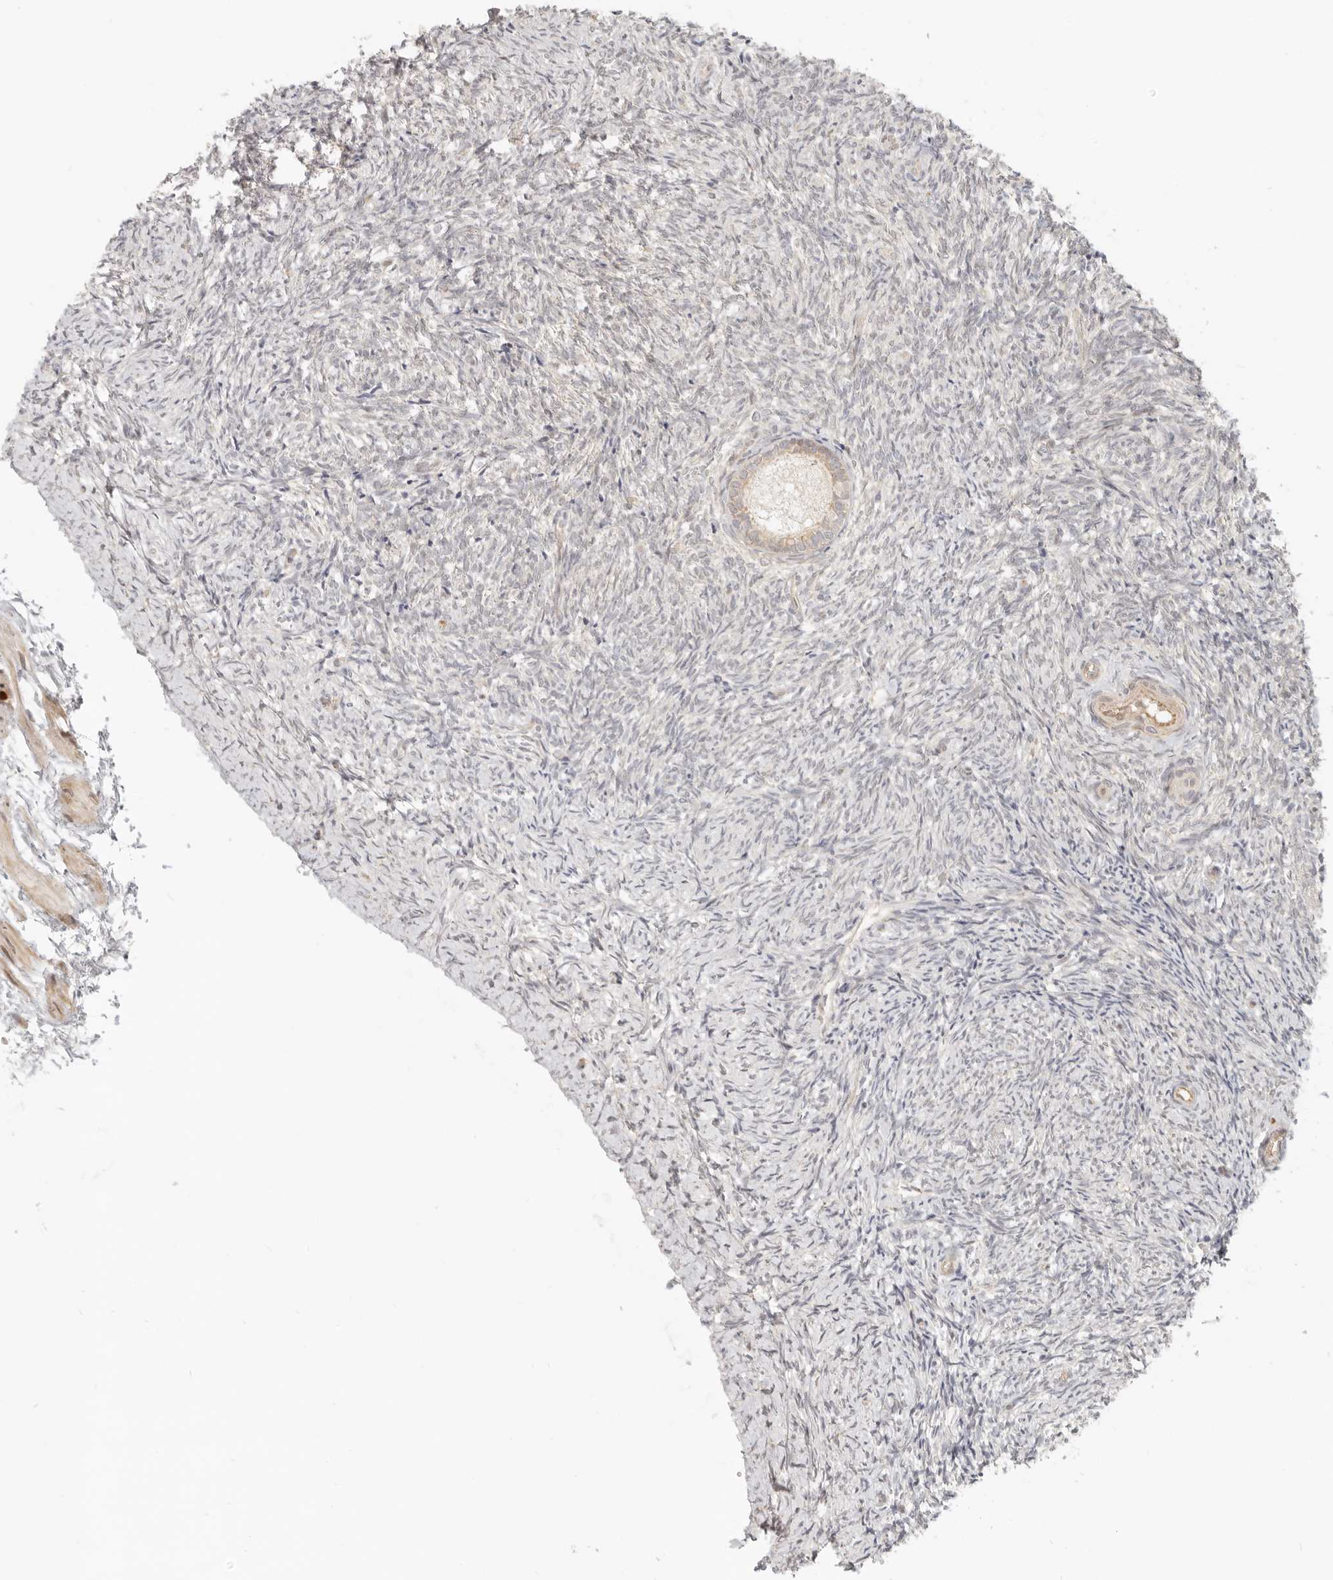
{"staining": {"intensity": "moderate", "quantity": "25%-75%", "location": "nuclear"}, "tissue": "ovary", "cell_type": "Follicle cells", "image_type": "normal", "snomed": [{"axis": "morphology", "description": "Normal tissue, NOS"}, {"axis": "topography", "description": "Ovary"}], "caption": "Protein staining reveals moderate nuclear staining in about 25%-75% of follicle cells in unremarkable ovary.", "gene": "TUFT1", "patient": {"sex": "female", "age": 41}}